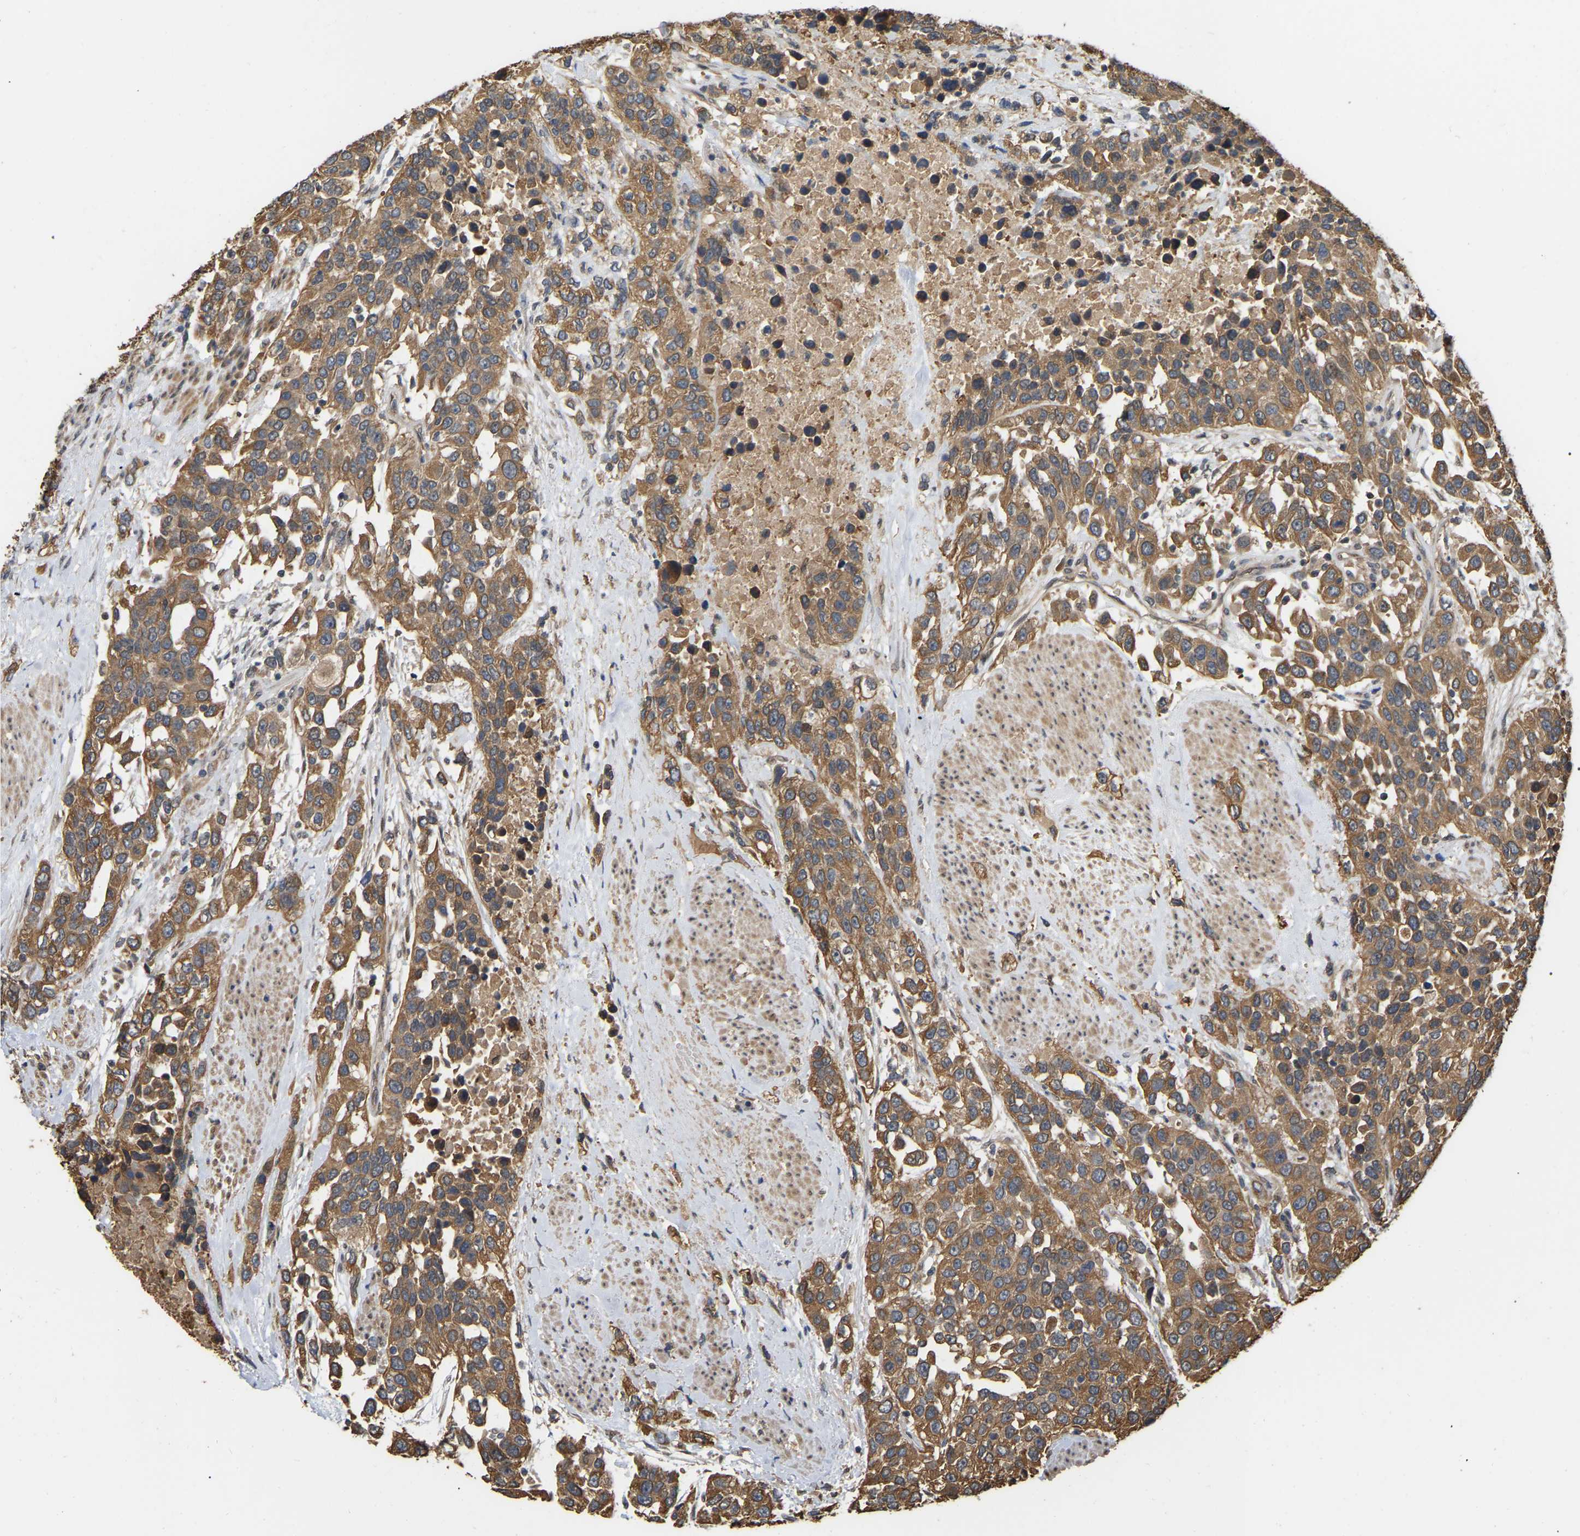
{"staining": {"intensity": "moderate", "quantity": ">75%", "location": "cytoplasmic/membranous"}, "tissue": "urothelial cancer", "cell_type": "Tumor cells", "image_type": "cancer", "snomed": [{"axis": "morphology", "description": "Urothelial carcinoma, High grade"}, {"axis": "topography", "description": "Urinary bladder"}], "caption": "High-grade urothelial carcinoma tissue exhibits moderate cytoplasmic/membranous expression in approximately >75% of tumor cells, visualized by immunohistochemistry.", "gene": "FAM219A", "patient": {"sex": "female", "age": 80}}